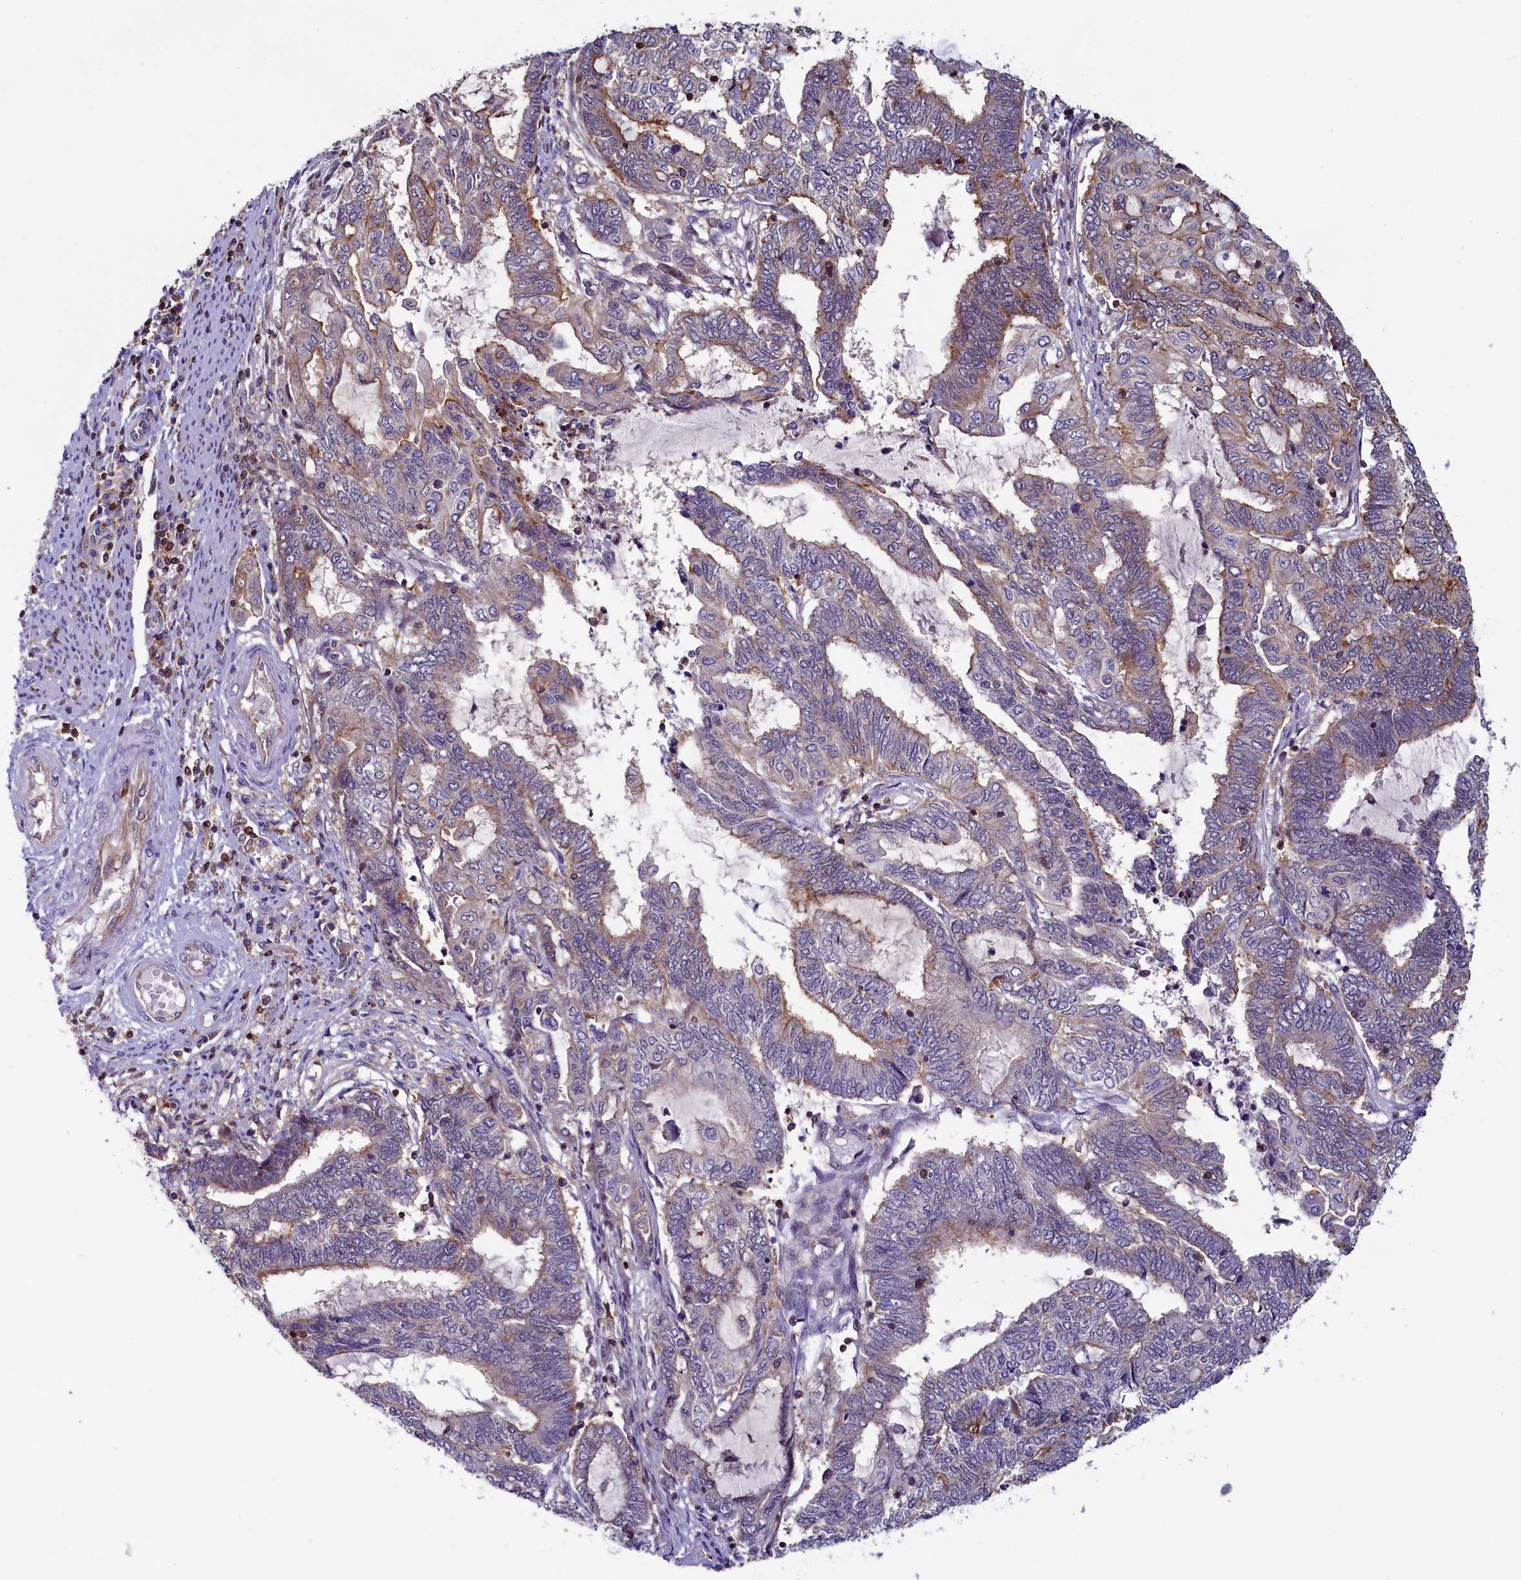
{"staining": {"intensity": "weak", "quantity": "25%-75%", "location": "cytoplasmic/membranous"}, "tissue": "endometrial cancer", "cell_type": "Tumor cells", "image_type": "cancer", "snomed": [{"axis": "morphology", "description": "Adenocarcinoma, NOS"}, {"axis": "topography", "description": "Uterus"}, {"axis": "topography", "description": "Endometrium"}], "caption": "Human adenocarcinoma (endometrial) stained for a protein (brown) demonstrates weak cytoplasmic/membranous positive positivity in about 25%-75% of tumor cells.", "gene": "CIAPIN1", "patient": {"sex": "female", "age": 70}}